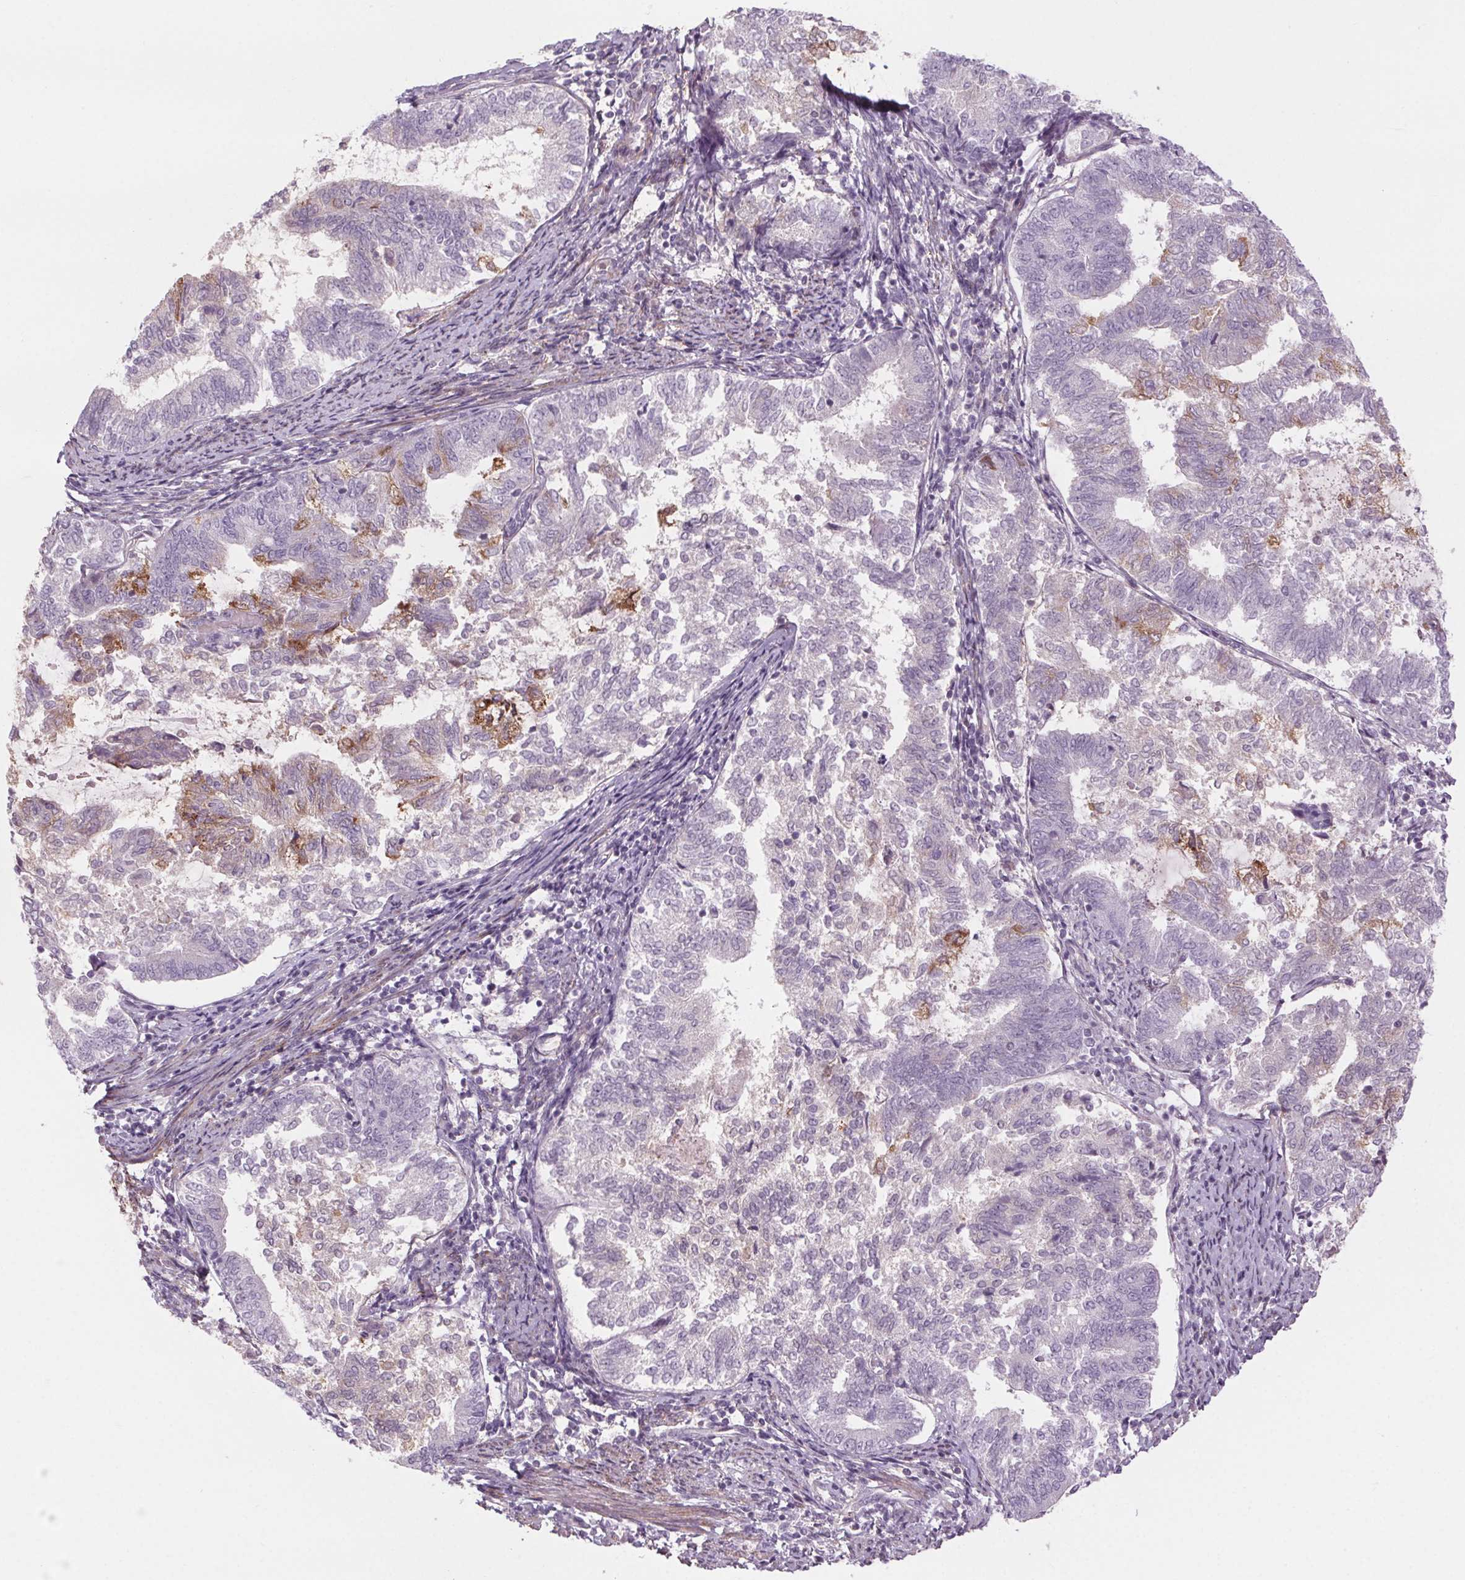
{"staining": {"intensity": "moderate", "quantity": "<25%", "location": "cytoplasmic/membranous"}, "tissue": "endometrial cancer", "cell_type": "Tumor cells", "image_type": "cancer", "snomed": [{"axis": "morphology", "description": "Adenocarcinoma, NOS"}, {"axis": "topography", "description": "Endometrium"}], "caption": "Approximately <25% of tumor cells in human endometrial adenocarcinoma display moderate cytoplasmic/membranous protein staining as visualized by brown immunohistochemical staining.", "gene": "HHLA2", "patient": {"sex": "female", "age": 65}}